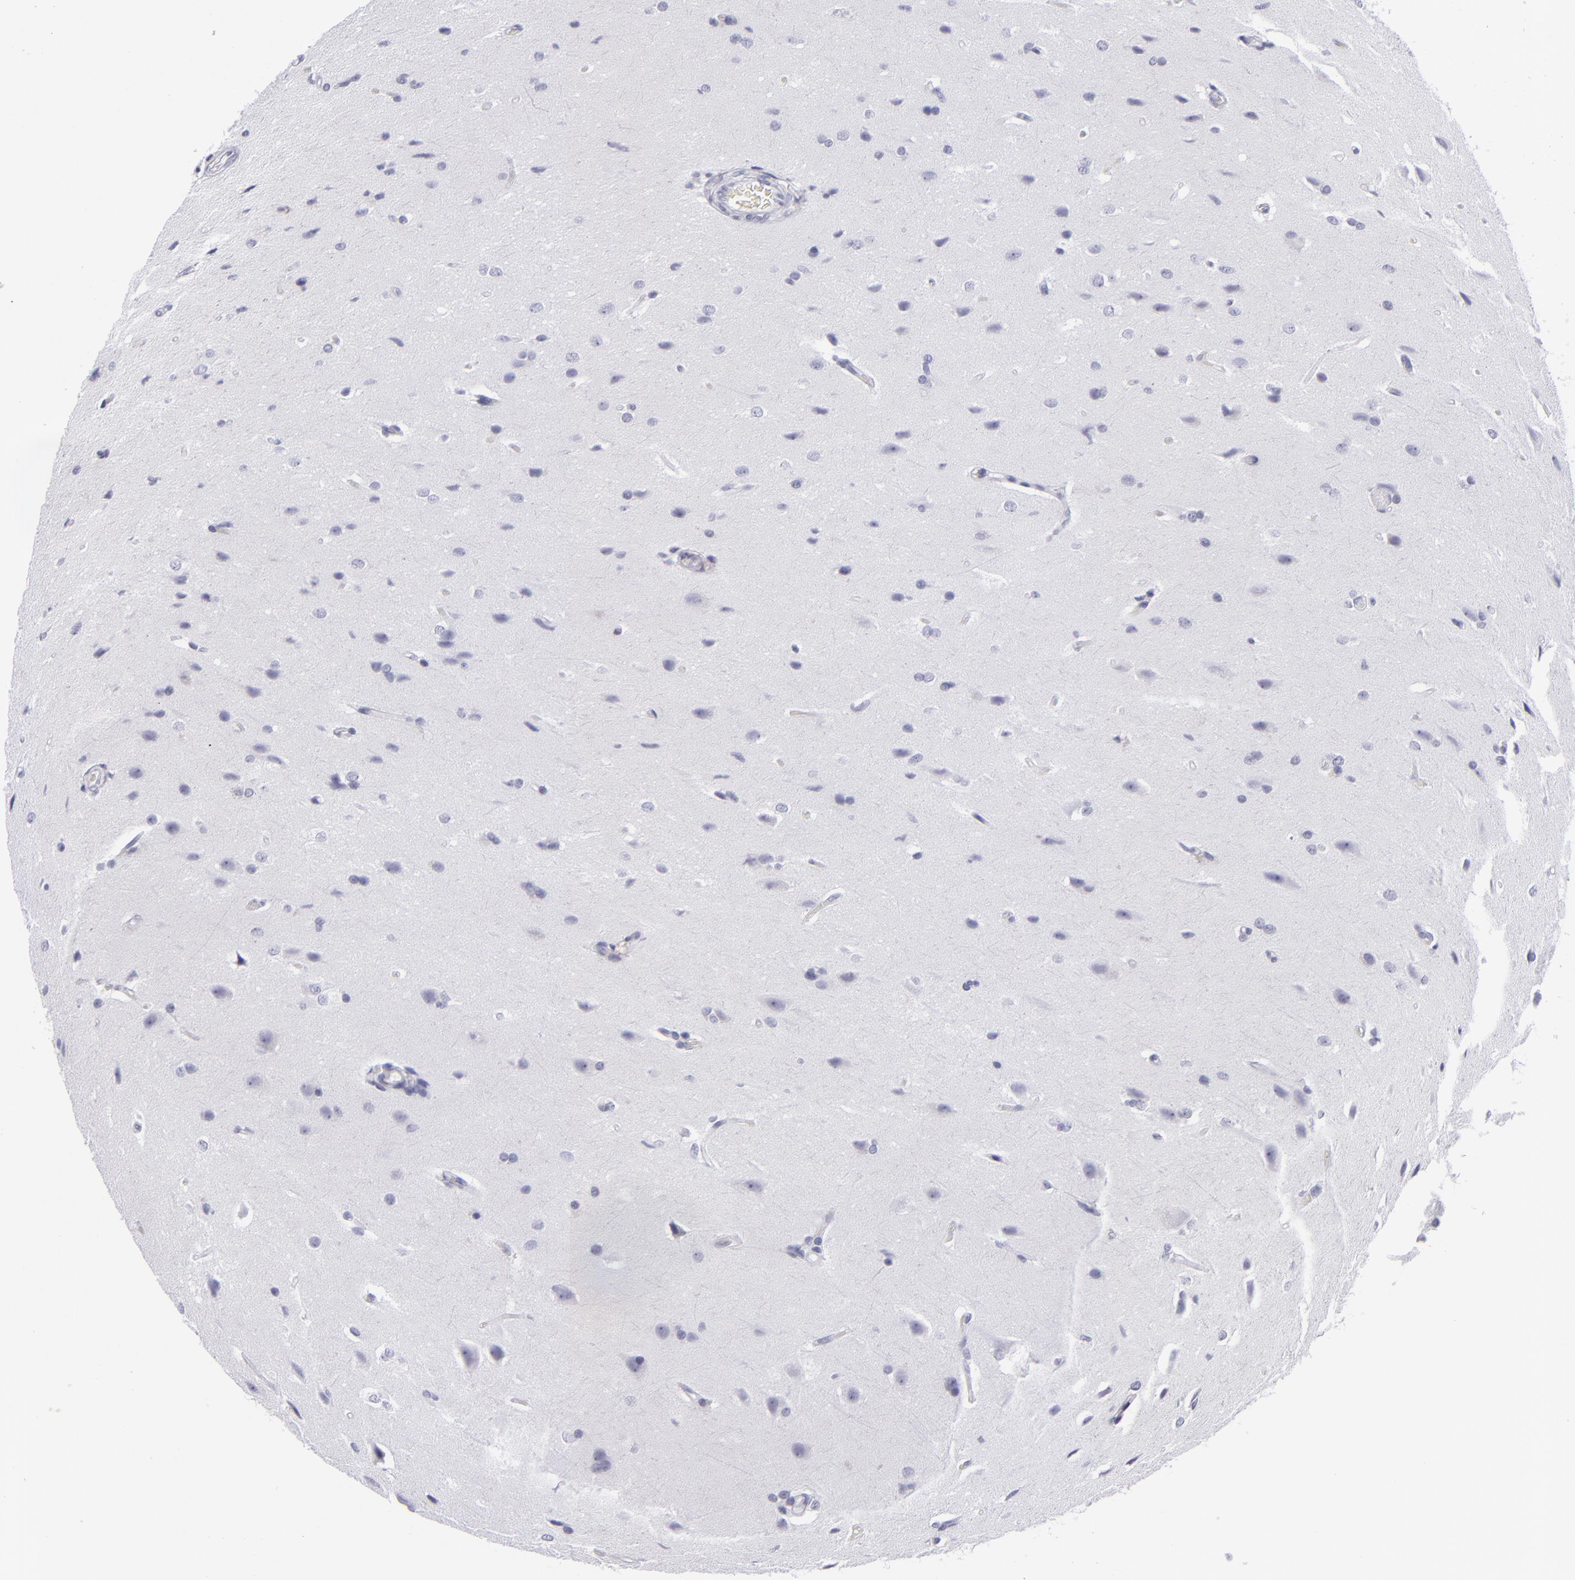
{"staining": {"intensity": "negative", "quantity": "none", "location": "none"}, "tissue": "glioma", "cell_type": "Tumor cells", "image_type": "cancer", "snomed": [{"axis": "morphology", "description": "Glioma, malignant, High grade"}, {"axis": "topography", "description": "Brain"}], "caption": "DAB (3,3'-diaminobenzidine) immunohistochemical staining of malignant glioma (high-grade) reveals no significant staining in tumor cells. The staining is performed using DAB (3,3'-diaminobenzidine) brown chromogen with nuclei counter-stained in using hematoxylin.", "gene": "VIL1", "patient": {"sex": "male", "age": 68}}